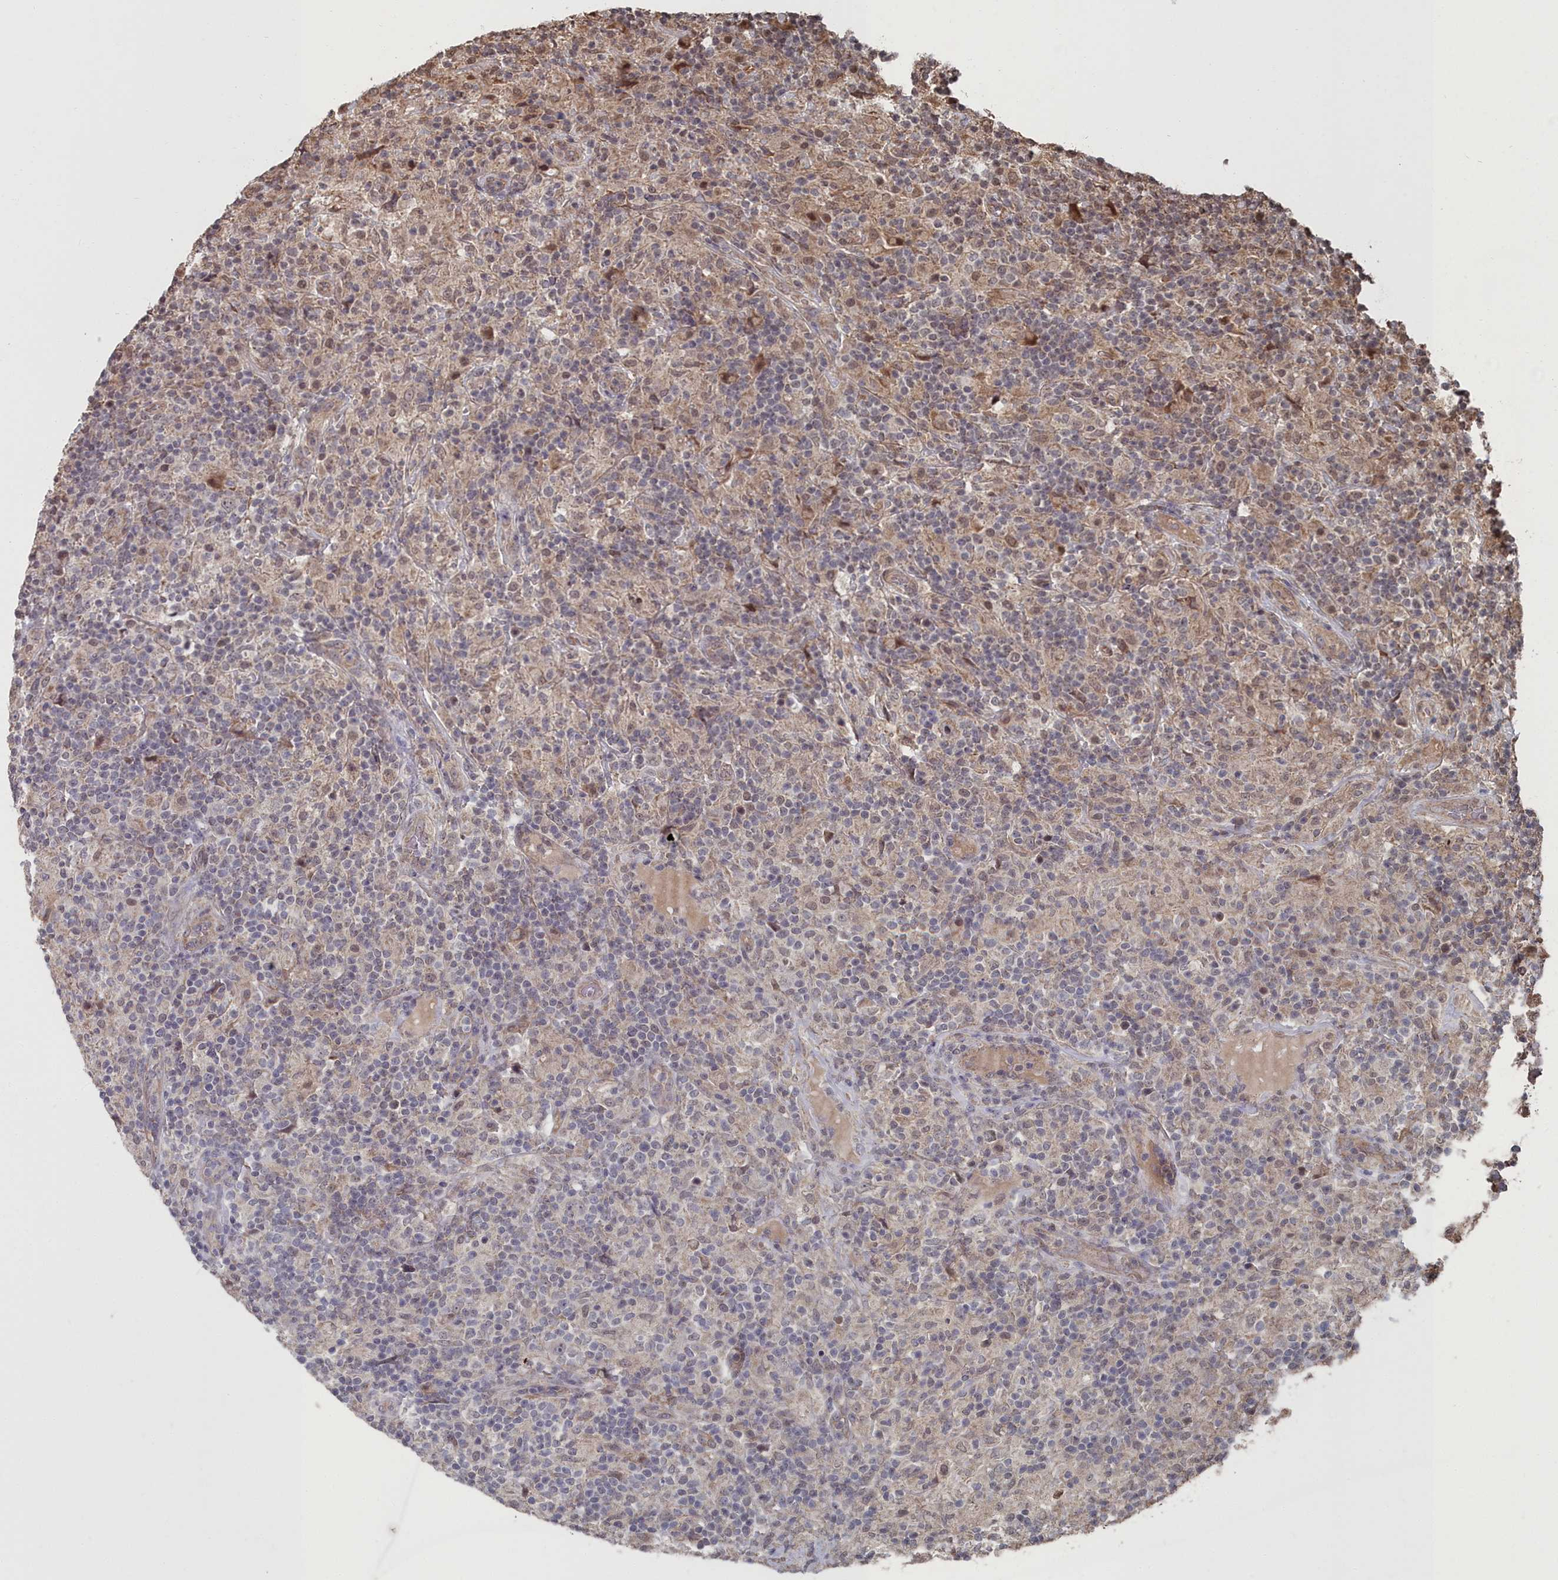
{"staining": {"intensity": "negative", "quantity": "none", "location": "none"}, "tissue": "lymphoma", "cell_type": "Tumor cells", "image_type": "cancer", "snomed": [{"axis": "morphology", "description": "Hodgkin's disease, NOS"}, {"axis": "topography", "description": "Lymph node"}], "caption": "Immunohistochemistry of lymphoma demonstrates no expression in tumor cells. The staining was performed using DAB to visualize the protein expression in brown, while the nuclei were stained in blue with hematoxylin (Magnification: 20x).", "gene": "CCNP", "patient": {"sex": "male", "age": 70}}